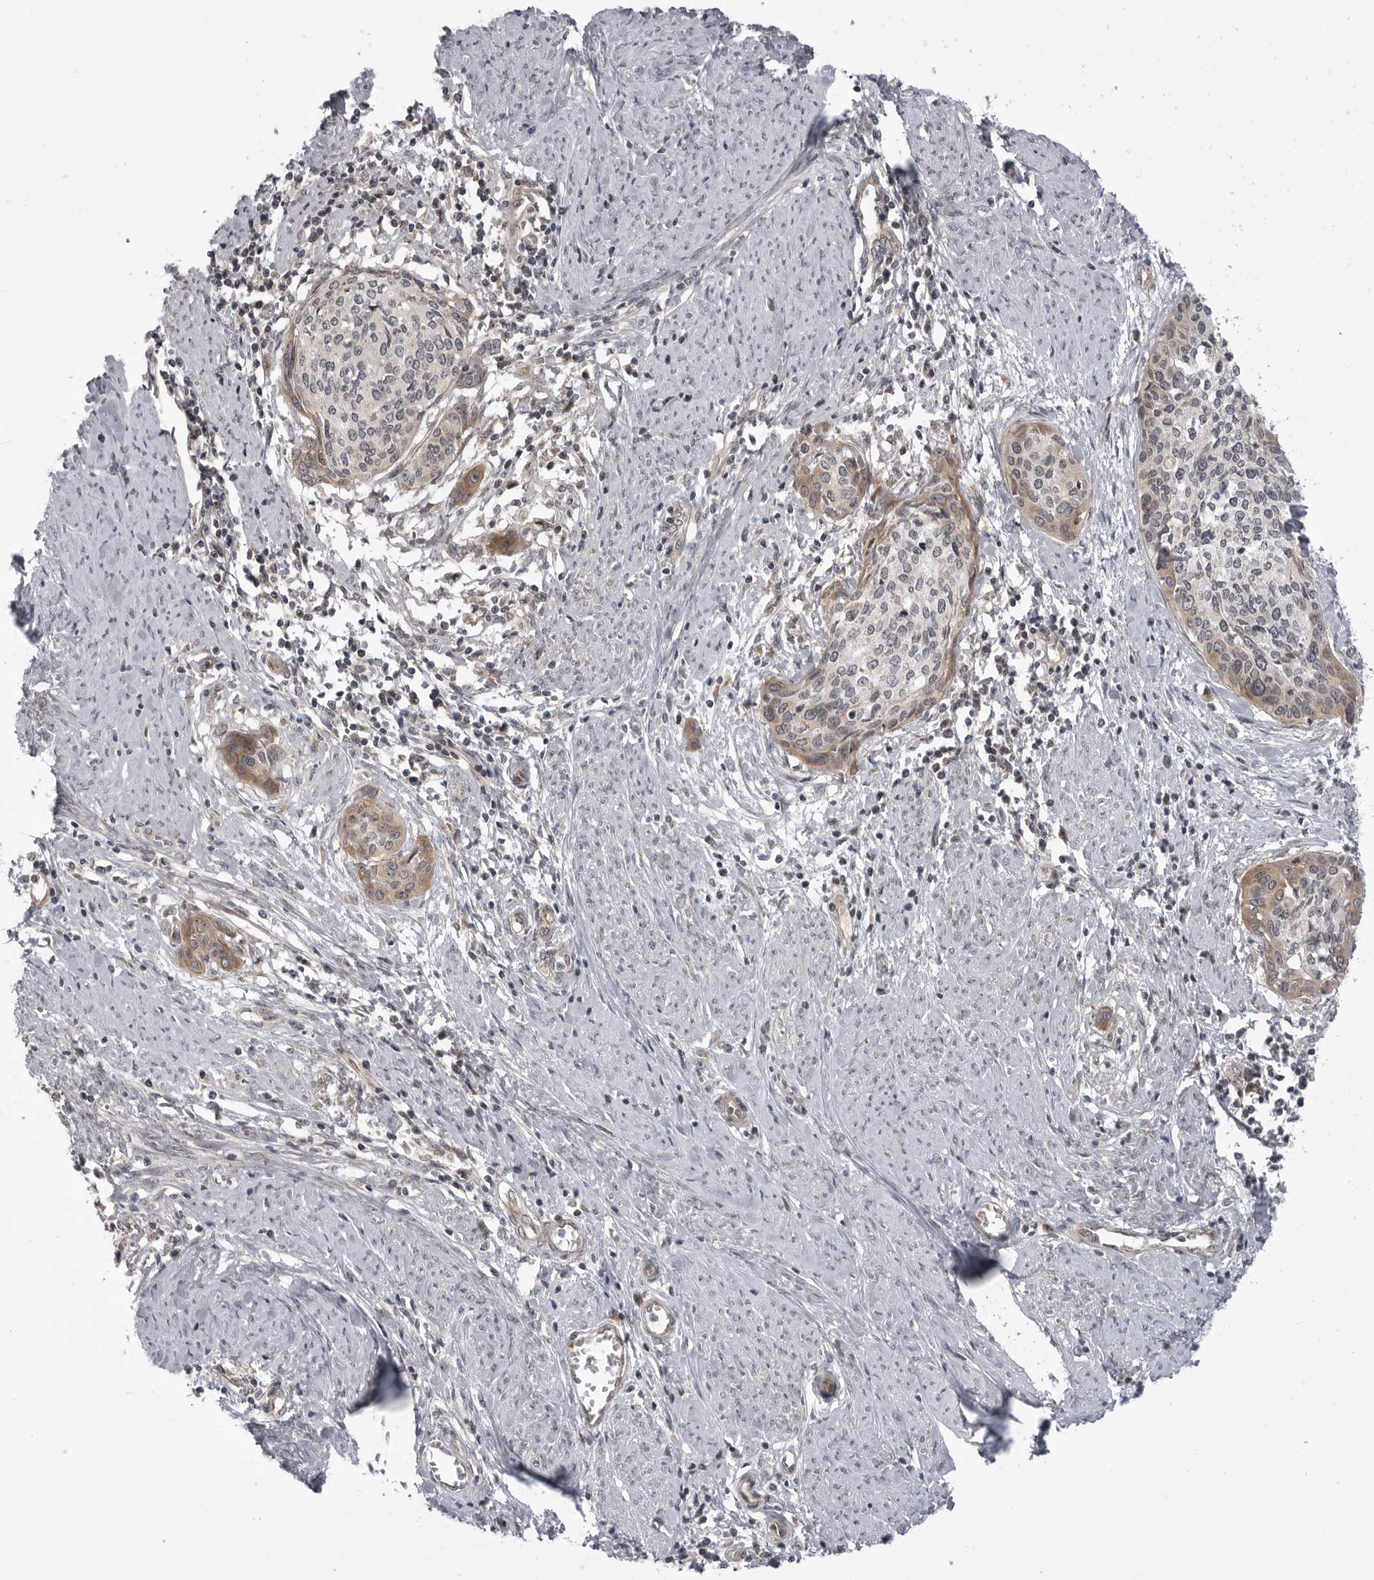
{"staining": {"intensity": "weak", "quantity": "<25%", "location": "cytoplasmic/membranous"}, "tissue": "cervical cancer", "cell_type": "Tumor cells", "image_type": "cancer", "snomed": [{"axis": "morphology", "description": "Squamous cell carcinoma, NOS"}, {"axis": "topography", "description": "Cervix"}], "caption": "IHC of cervical squamous cell carcinoma exhibits no expression in tumor cells.", "gene": "LRRC45", "patient": {"sex": "female", "age": 37}}